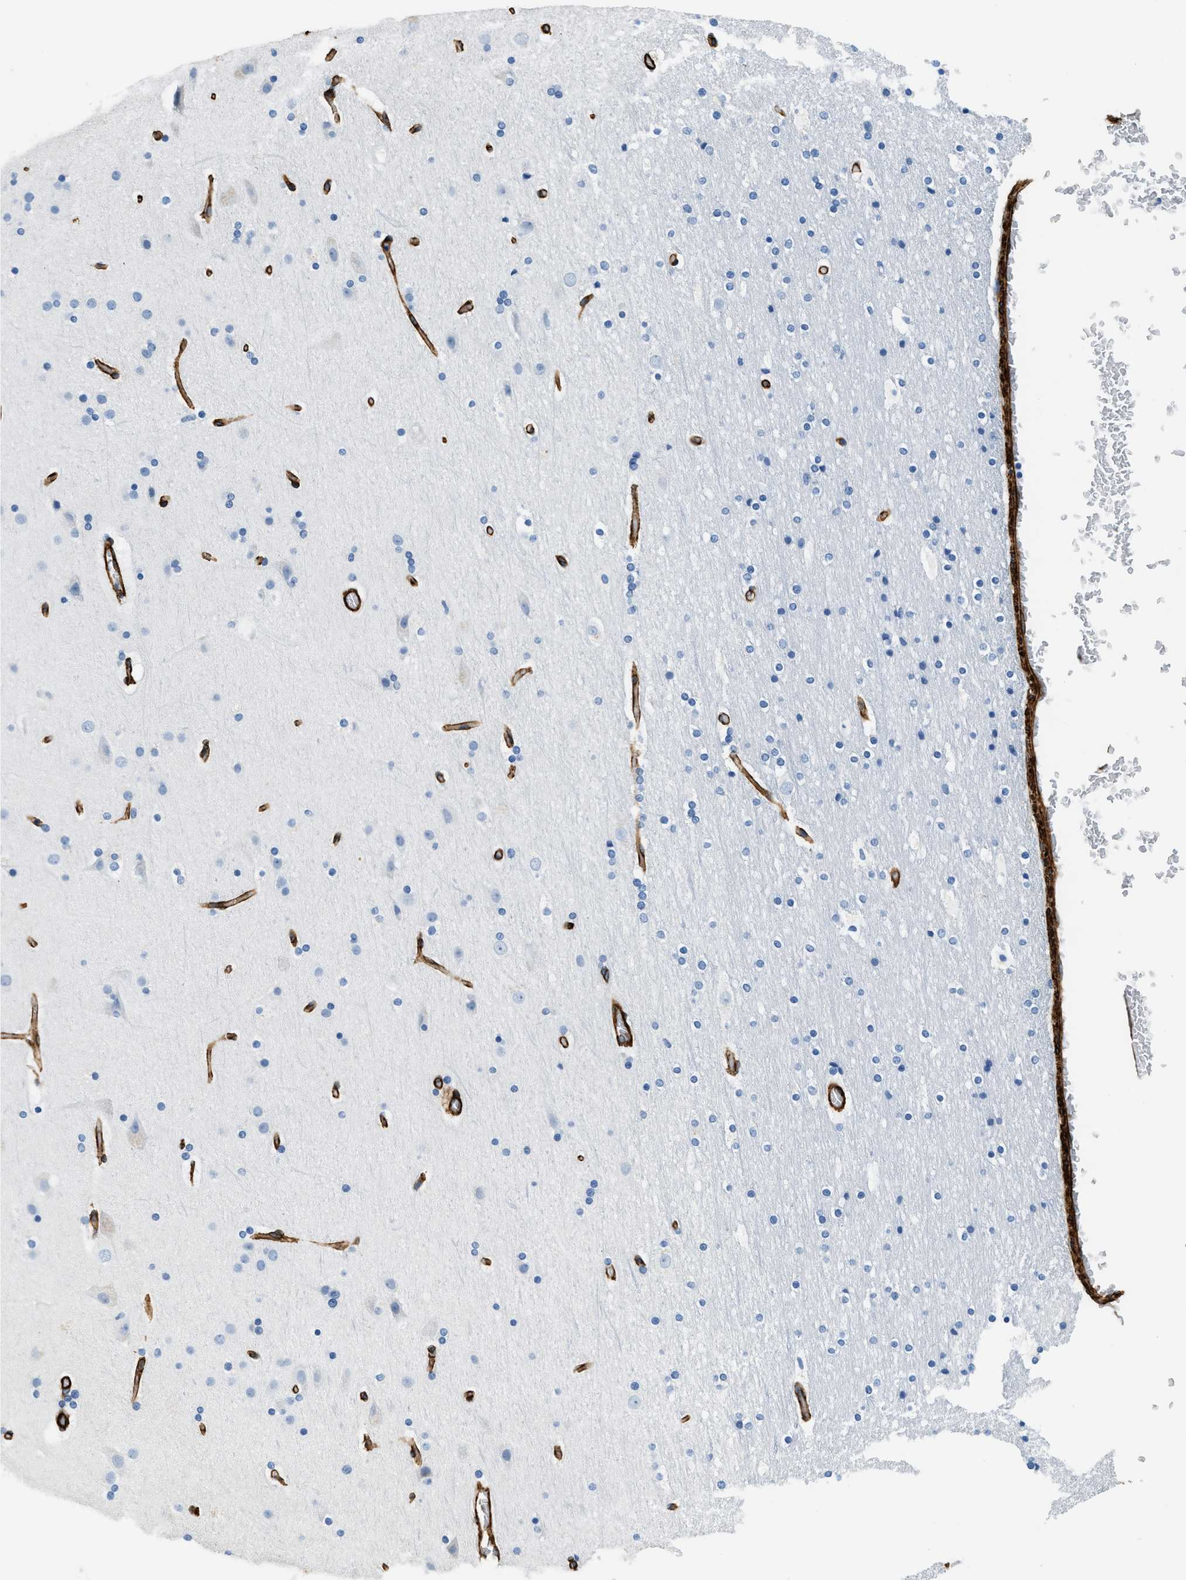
{"staining": {"intensity": "strong", "quantity": ">75%", "location": "cytoplasmic/membranous"}, "tissue": "cerebral cortex", "cell_type": "Endothelial cells", "image_type": "normal", "snomed": [{"axis": "morphology", "description": "Normal tissue, NOS"}, {"axis": "topography", "description": "Cerebral cortex"}], "caption": "A high-resolution micrograph shows immunohistochemistry (IHC) staining of normal cerebral cortex, which exhibits strong cytoplasmic/membranous positivity in about >75% of endothelial cells. (DAB IHC with brightfield microscopy, high magnification).", "gene": "TMEM43", "patient": {"sex": "male", "age": 57}}